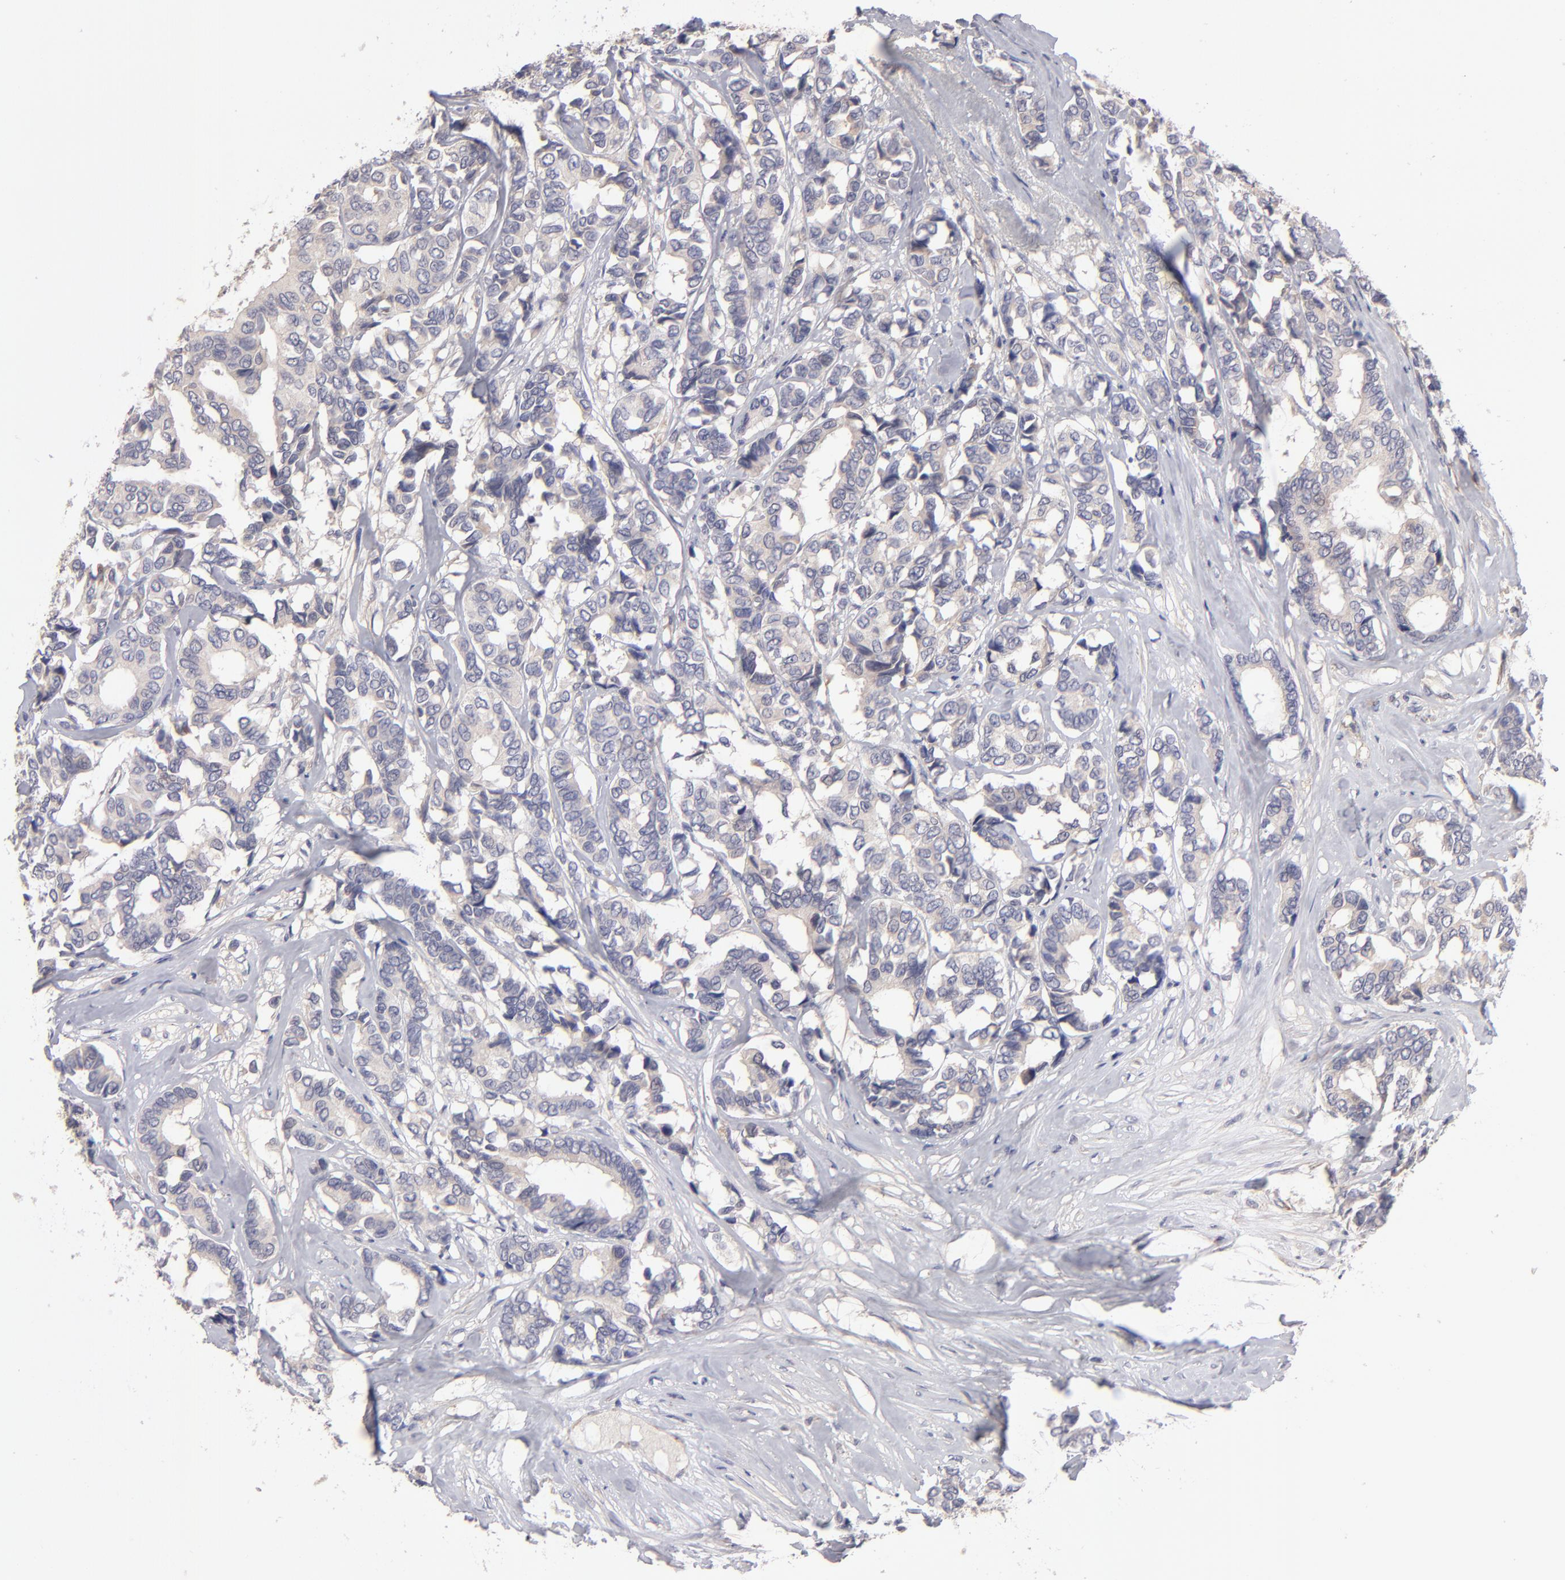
{"staining": {"intensity": "weak", "quantity": ">75%", "location": "cytoplasmic/membranous"}, "tissue": "breast cancer", "cell_type": "Tumor cells", "image_type": "cancer", "snomed": [{"axis": "morphology", "description": "Duct carcinoma"}, {"axis": "topography", "description": "Breast"}], "caption": "A photomicrograph of human breast intraductal carcinoma stained for a protein reveals weak cytoplasmic/membranous brown staining in tumor cells.", "gene": "HCCS", "patient": {"sex": "female", "age": 87}}